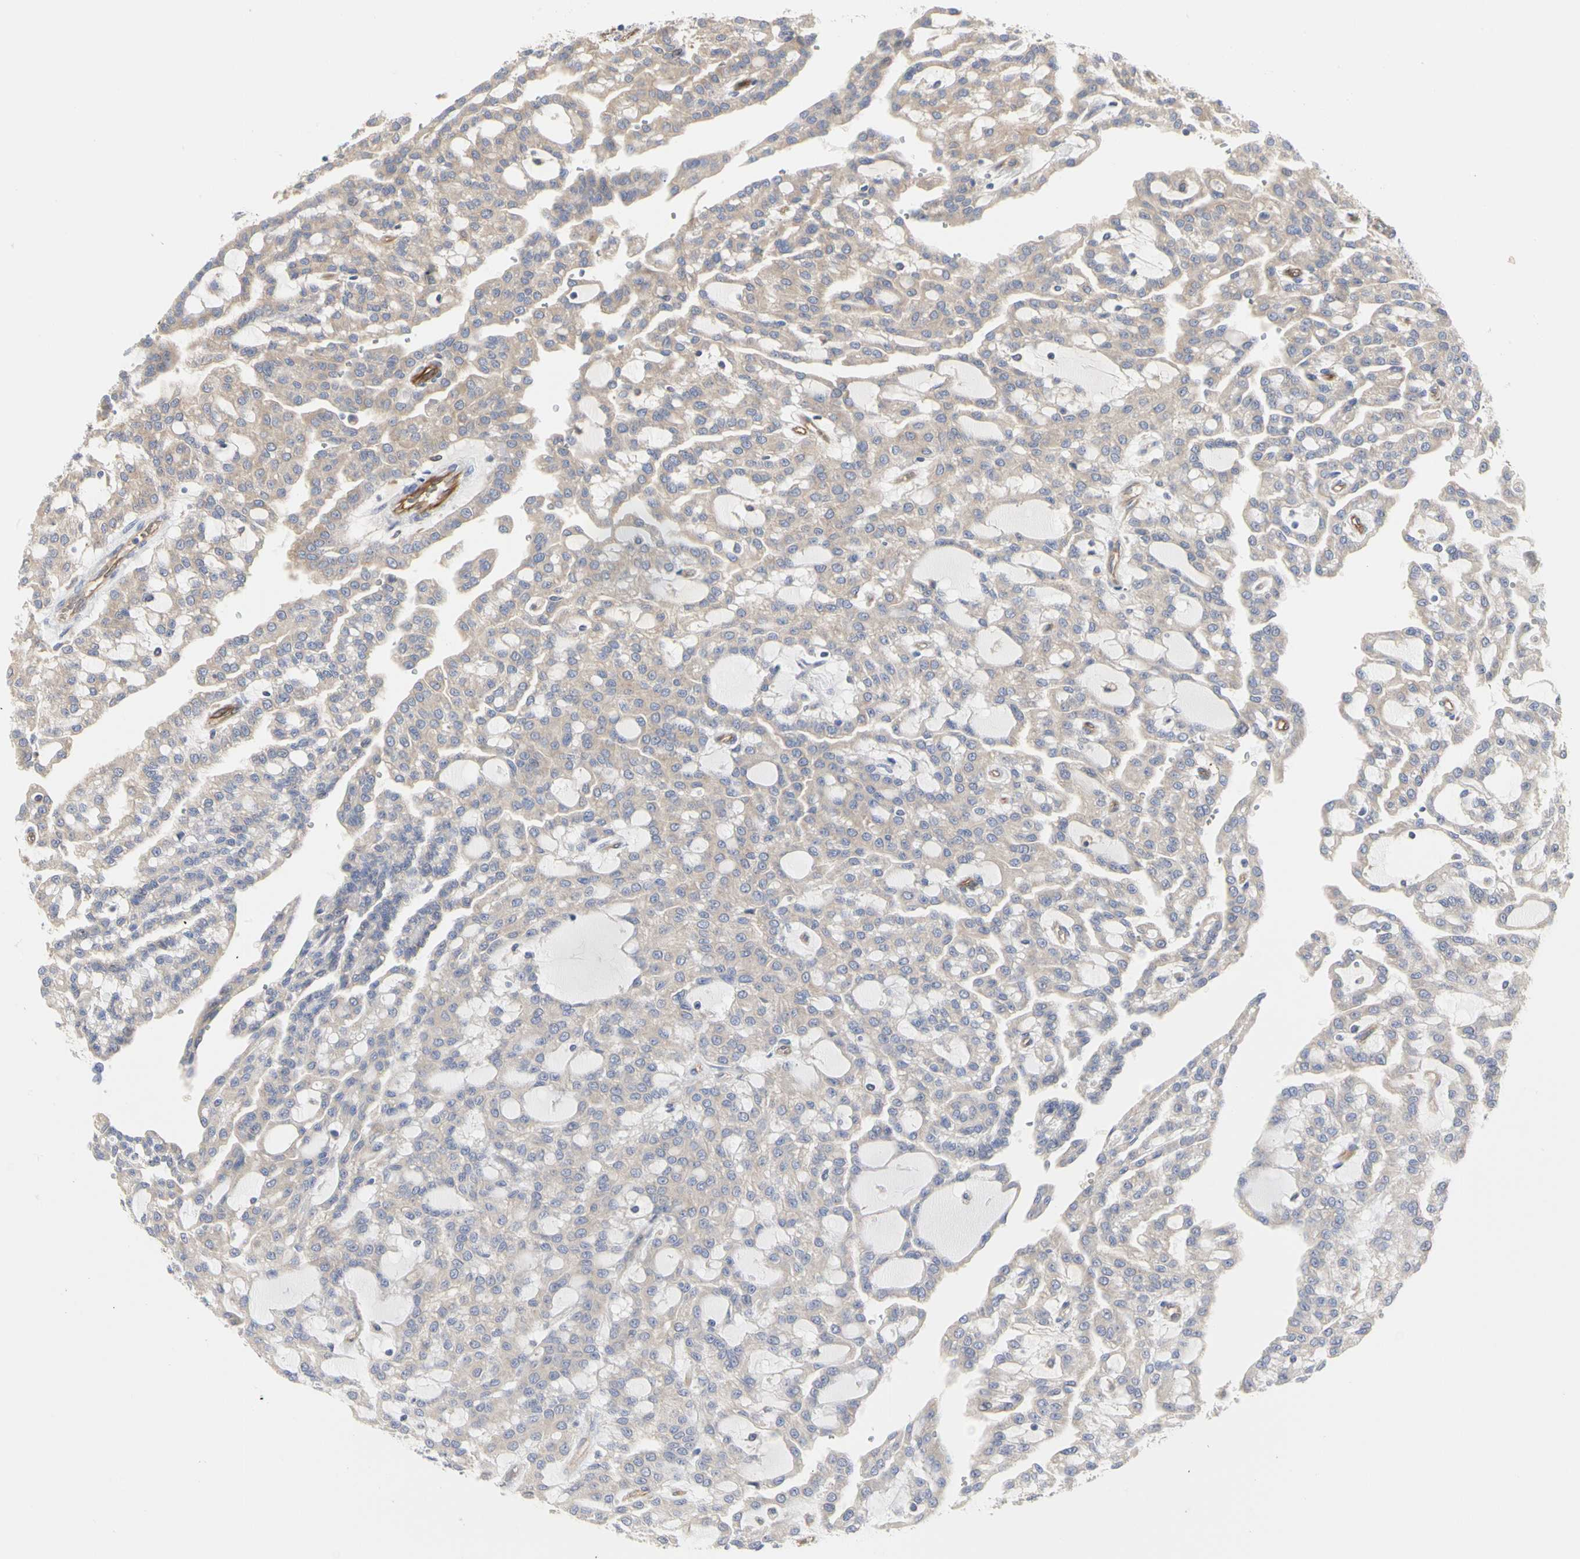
{"staining": {"intensity": "moderate", "quantity": ">75%", "location": "cytoplasmic/membranous"}, "tissue": "renal cancer", "cell_type": "Tumor cells", "image_type": "cancer", "snomed": [{"axis": "morphology", "description": "Adenocarcinoma, NOS"}, {"axis": "topography", "description": "Kidney"}], "caption": "The immunohistochemical stain shows moderate cytoplasmic/membranous staining in tumor cells of adenocarcinoma (renal) tissue.", "gene": "C3orf52", "patient": {"sex": "male", "age": 63}}